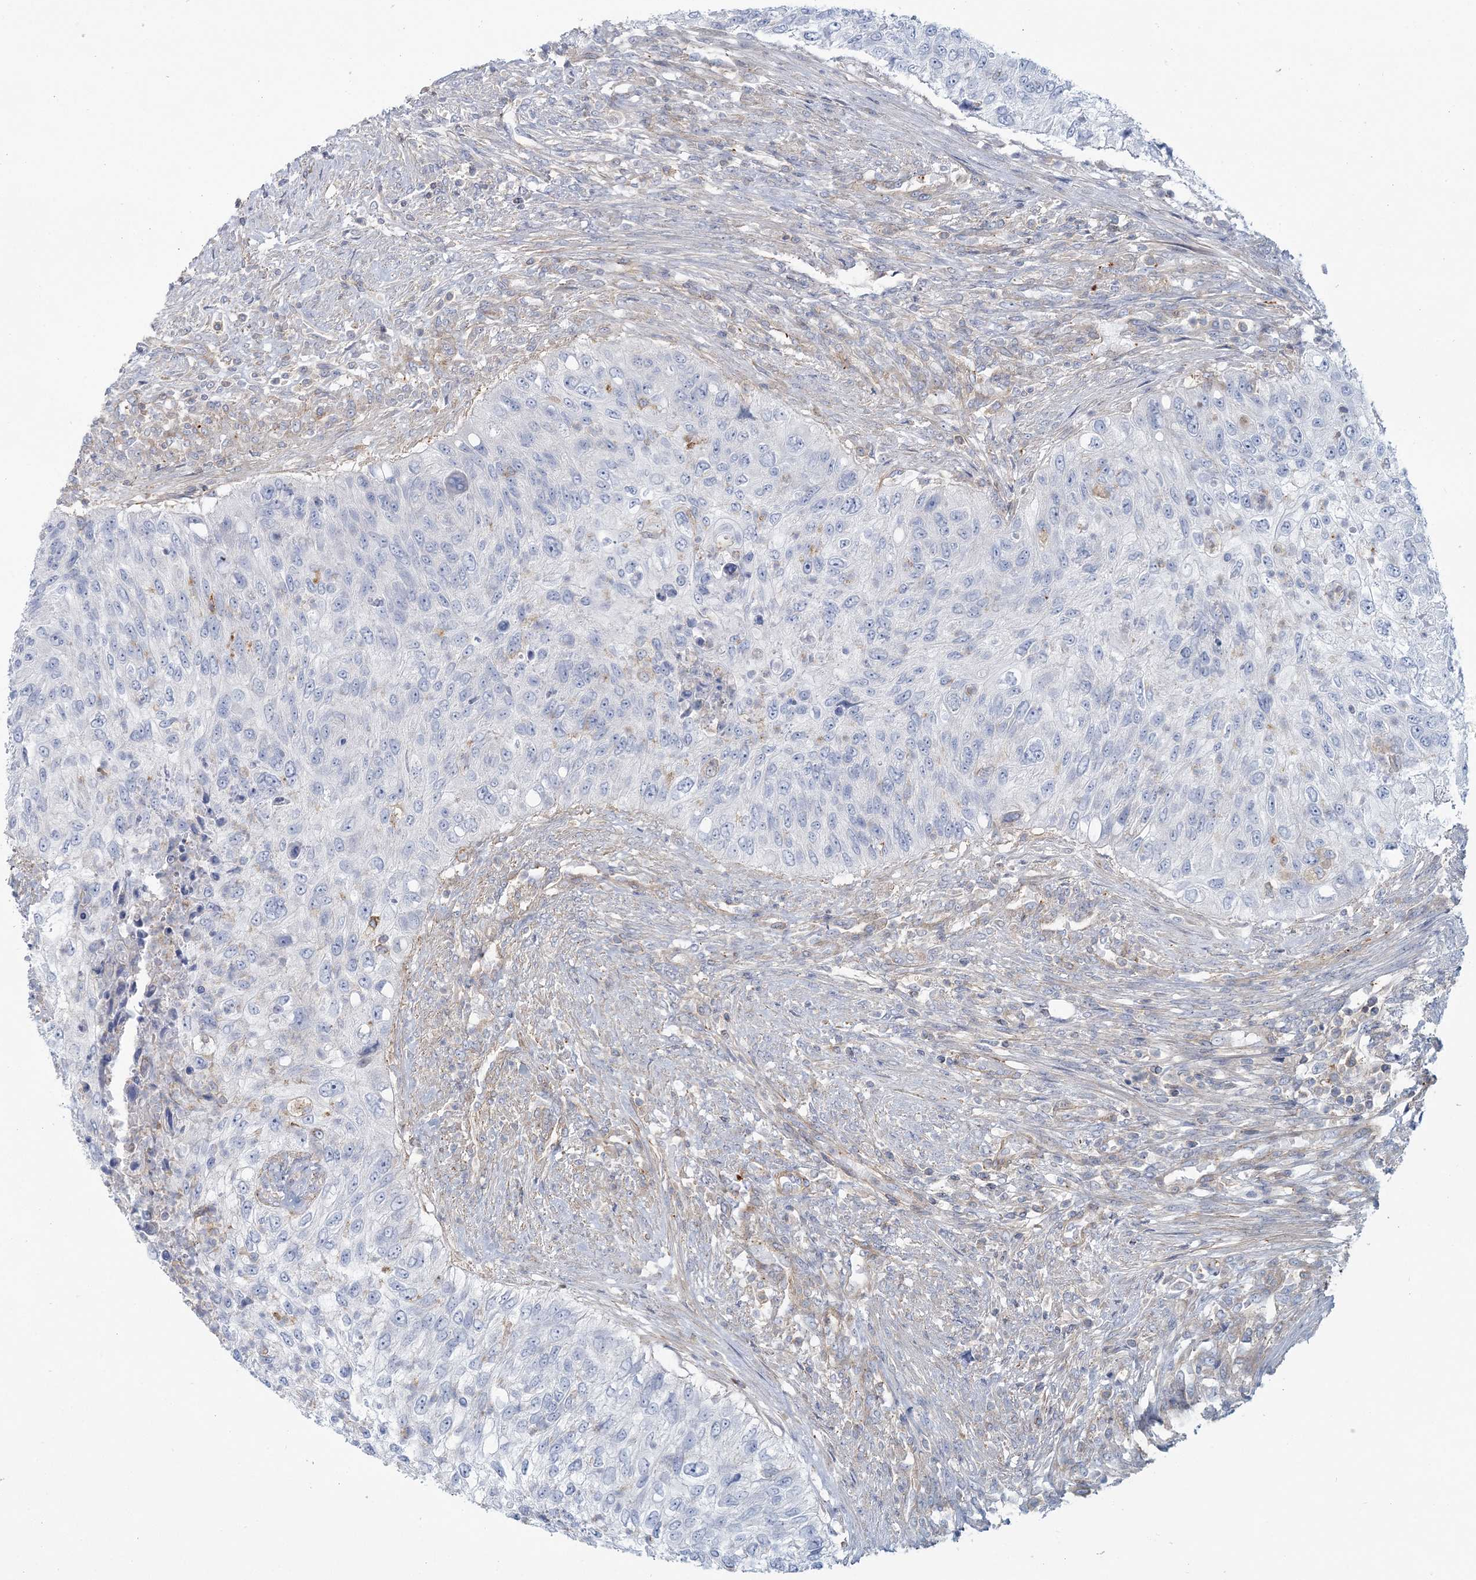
{"staining": {"intensity": "negative", "quantity": "none", "location": "none"}, "tissue": "urothelial cancer", "cell_type": "Tumor cells", "image_type": "cancer", "snomed": [{"axis": "morphology", "description": "Urothelial carcinoma, High grade"}, {"axis": "topography", "description": "Urinary bladder"}], "caption": "Urothelial cancer was stained to show a protein in brown. There is no significant positivity in tumor cells.", "gene": "CUEDC2", "patient": {"sex": "female", "age": 60}}